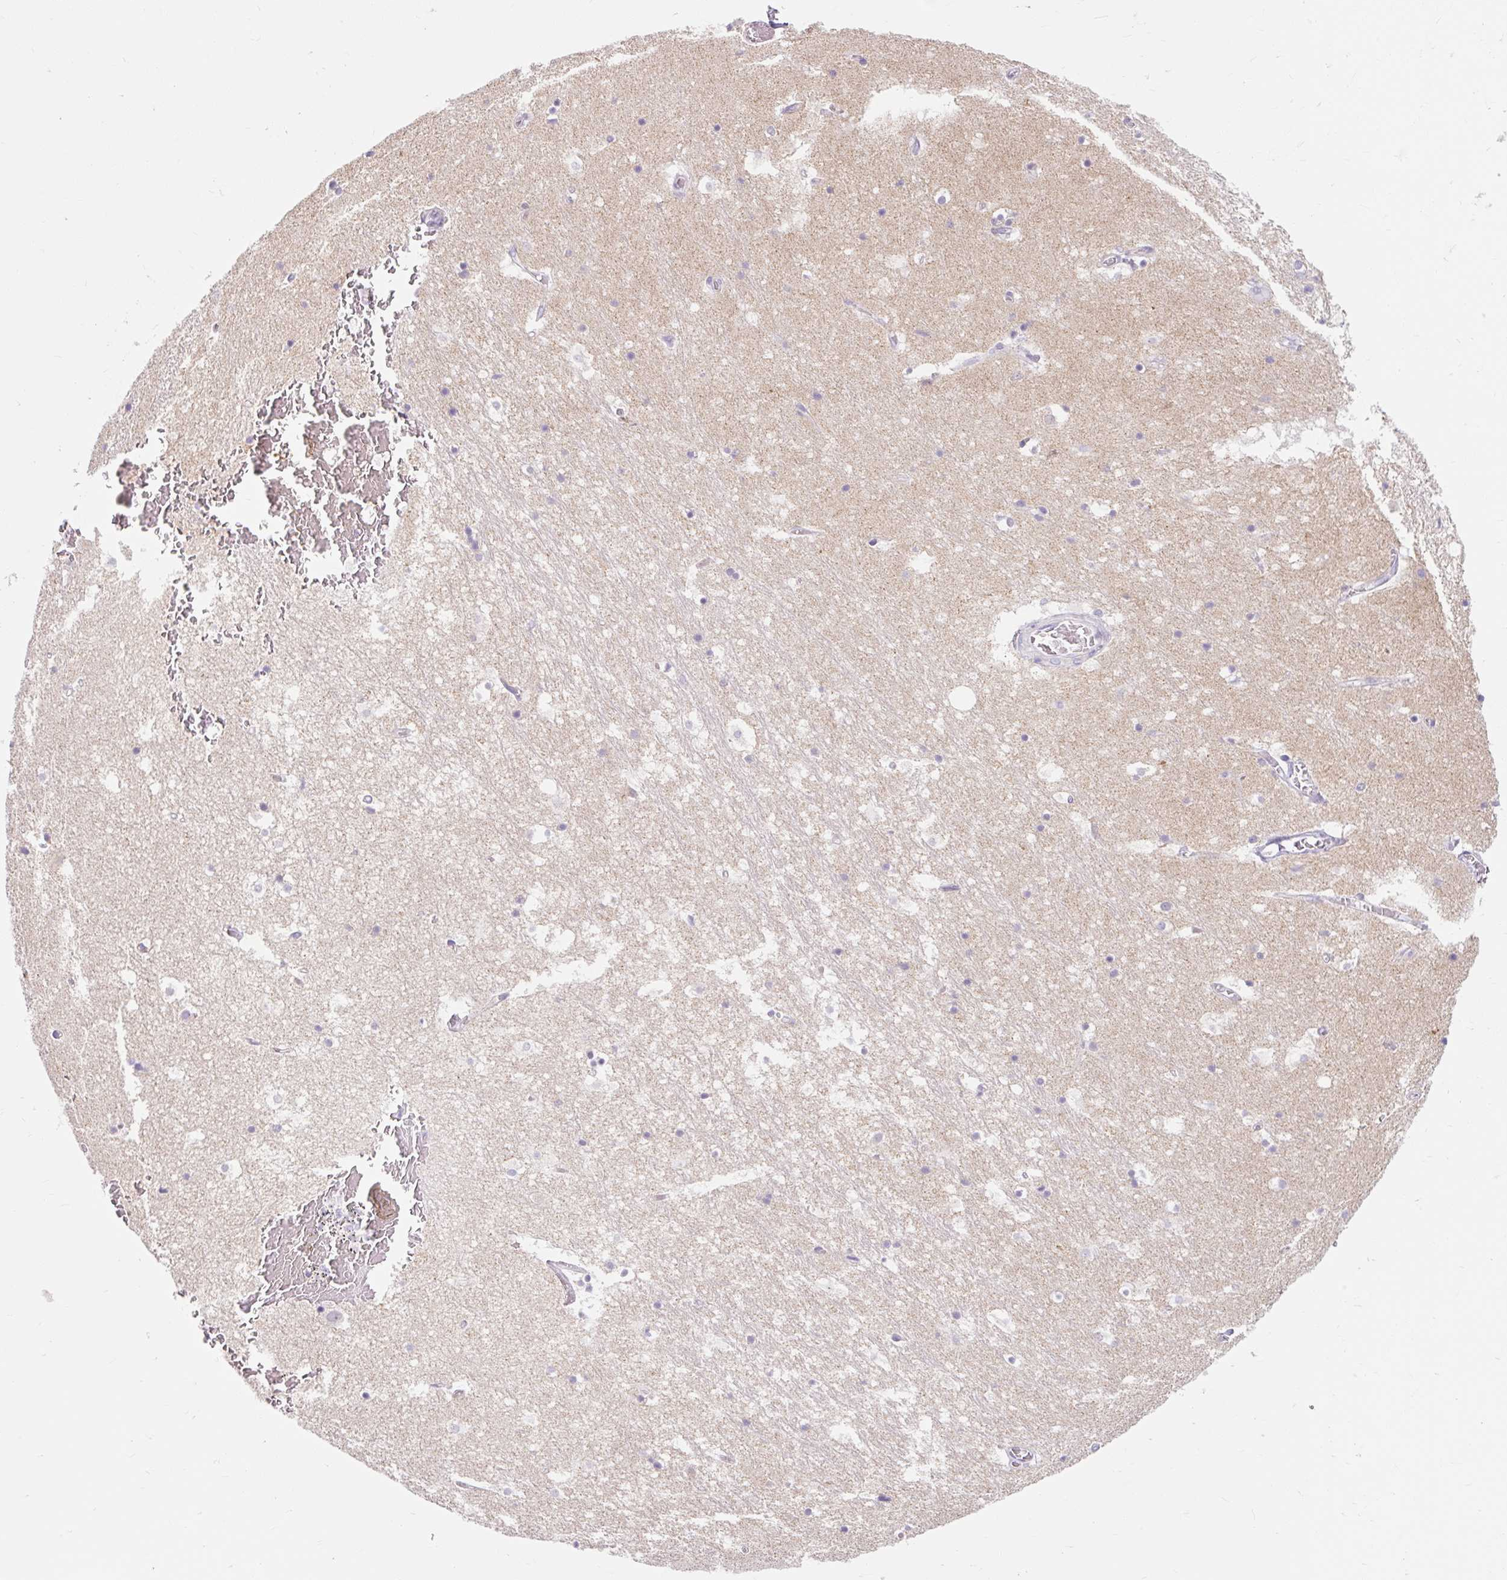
{"staining": {"intensity": "negative", "quantity": "none", "location": "none"}, "tissue": "hippocampus", "cell_type": "Glial cells", "image_type": "normal", "snomed": [{"axis": "morphology", "description": "Normal tissue, NOS"}, {"axis": "topography", "description": "Hippocampus"}], "caption": "Immunohistochemistry (IHC) micrograph of normal hippocampus: hippocampus stained with DAB (3,3'-diaminobenzidine) exhibits no significant protein staining in glial cells.", "gene": "ITPK1", "patient": {"sex": "female", "age": 52}}